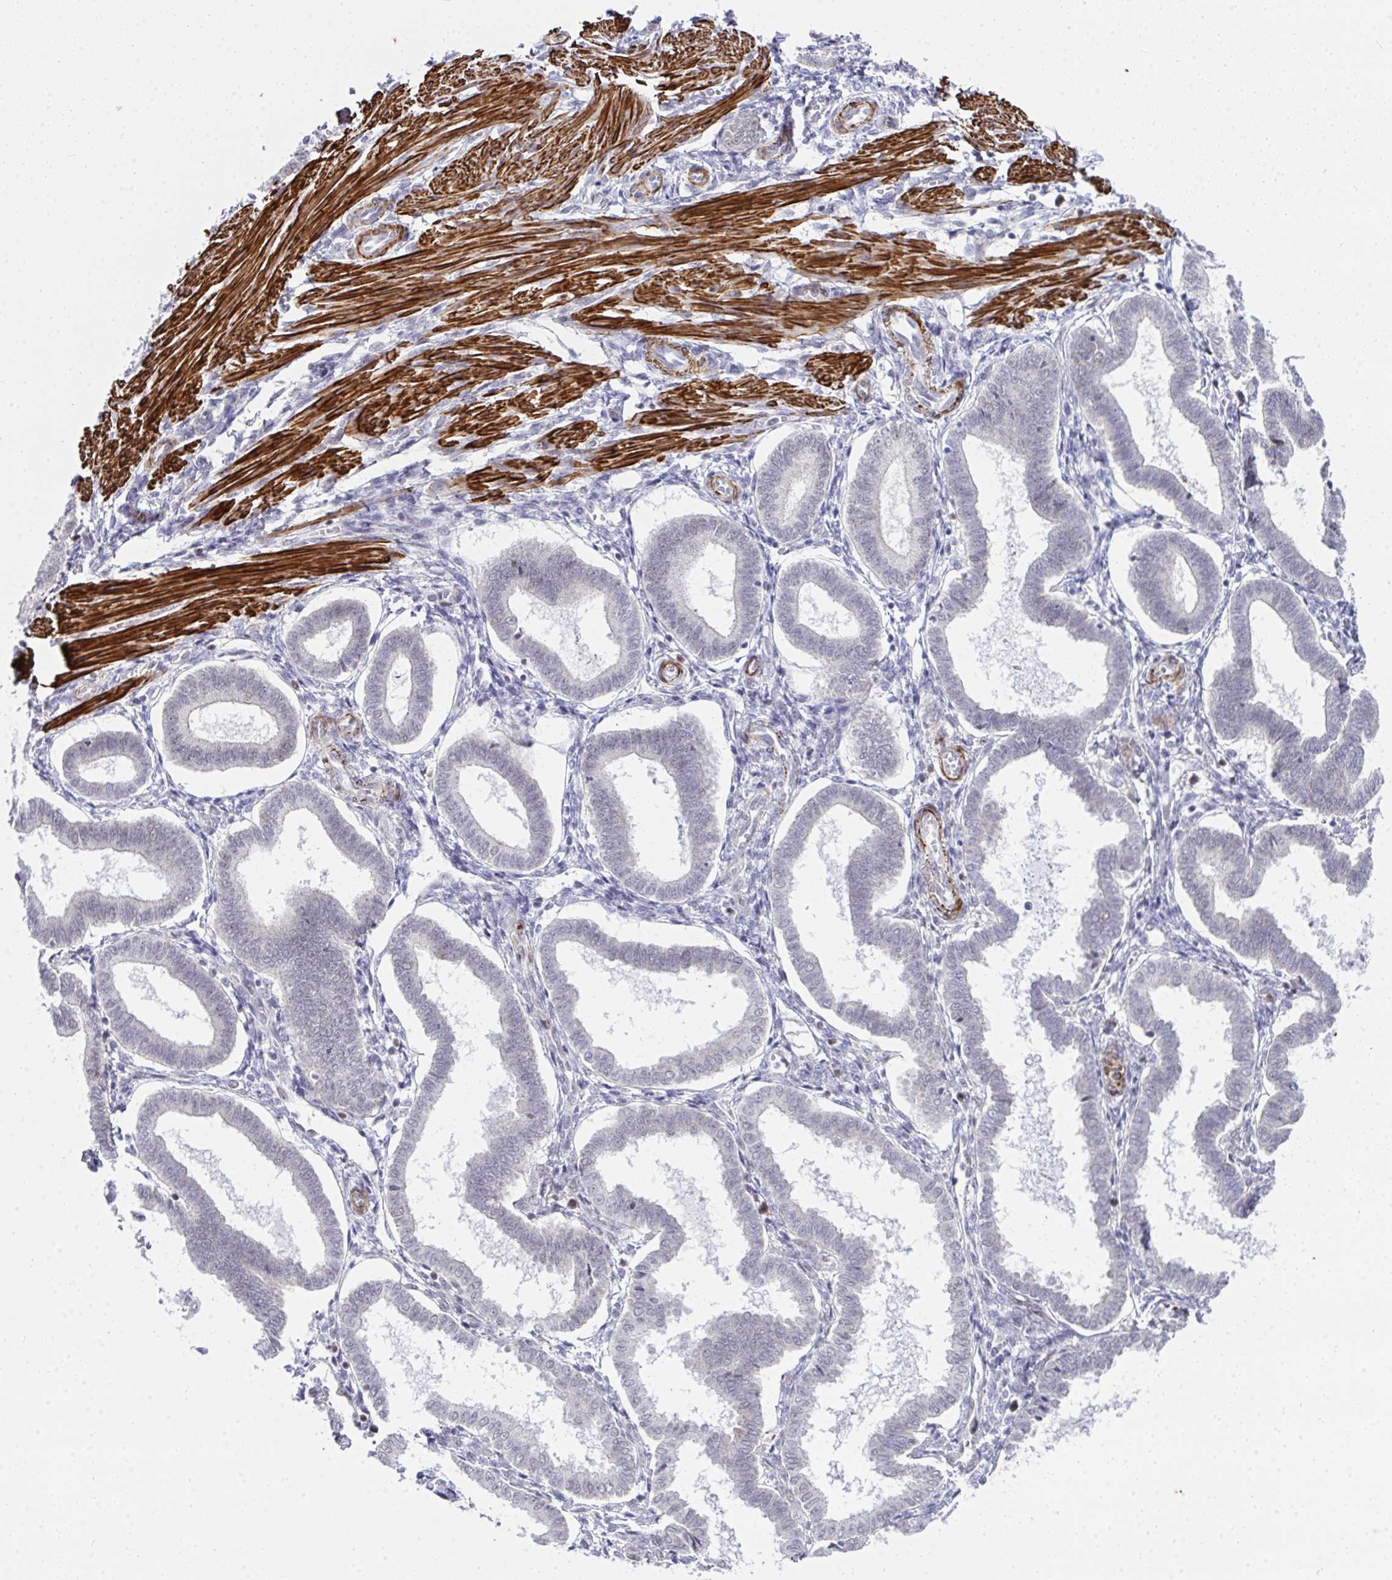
{"staining": {"intensity": "negative", "quantity": "none", "location": "none"}, "tissue": "endometrium", "cell_type": "Cells in endometrial stroma", "image_type": "normal", "snomed": [{"axis": "morphology", "description": "Normal tissue, NOS"}, {"axis": "topography", "description": "Endometrium"}], "caption": "High power microscopy photomicrograph of an IHC photomicrograph of unremarkable endometrium, revealing no significant staining in cells in endometrial stroma.", "gene": "GINS2", "patient": {"sex": "female", "age": 24}}